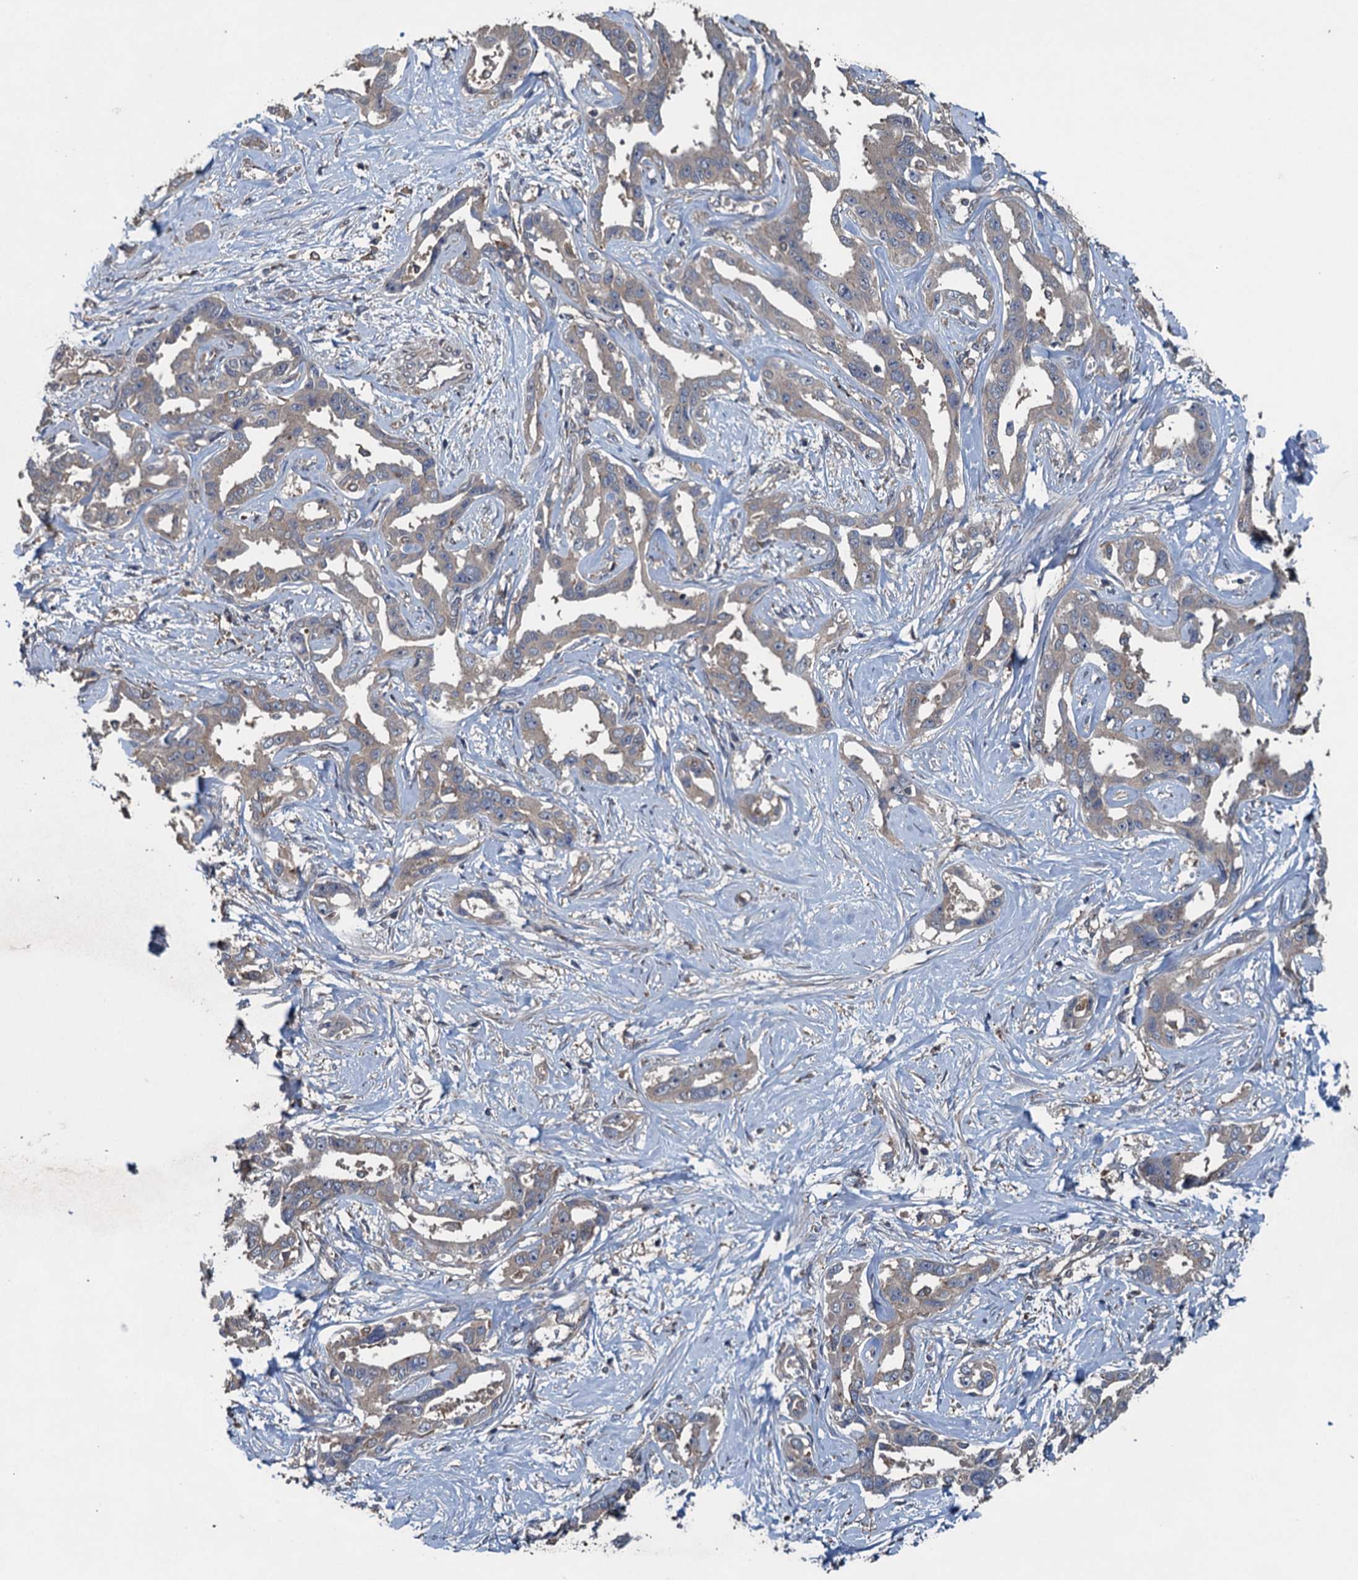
{"staining": {"intensity": "weak", "quantity": "<25%", "location": "cytoplasmic/membranous"}, "tissue": "liver cancer", "cell_type": "Tumor cells", "image_type": "cancer", "snomed": [{"axis": "morphology", "description": "Cholangiocarcinoma"}, {"axis": "topography", "description": "Liver"}], "caption": "The image displays no staining of tumor cells in liver cancer (cholangiocarcinoma).", "gene": "CNTN5", "patient": {"sex": "male", "age": 59}}